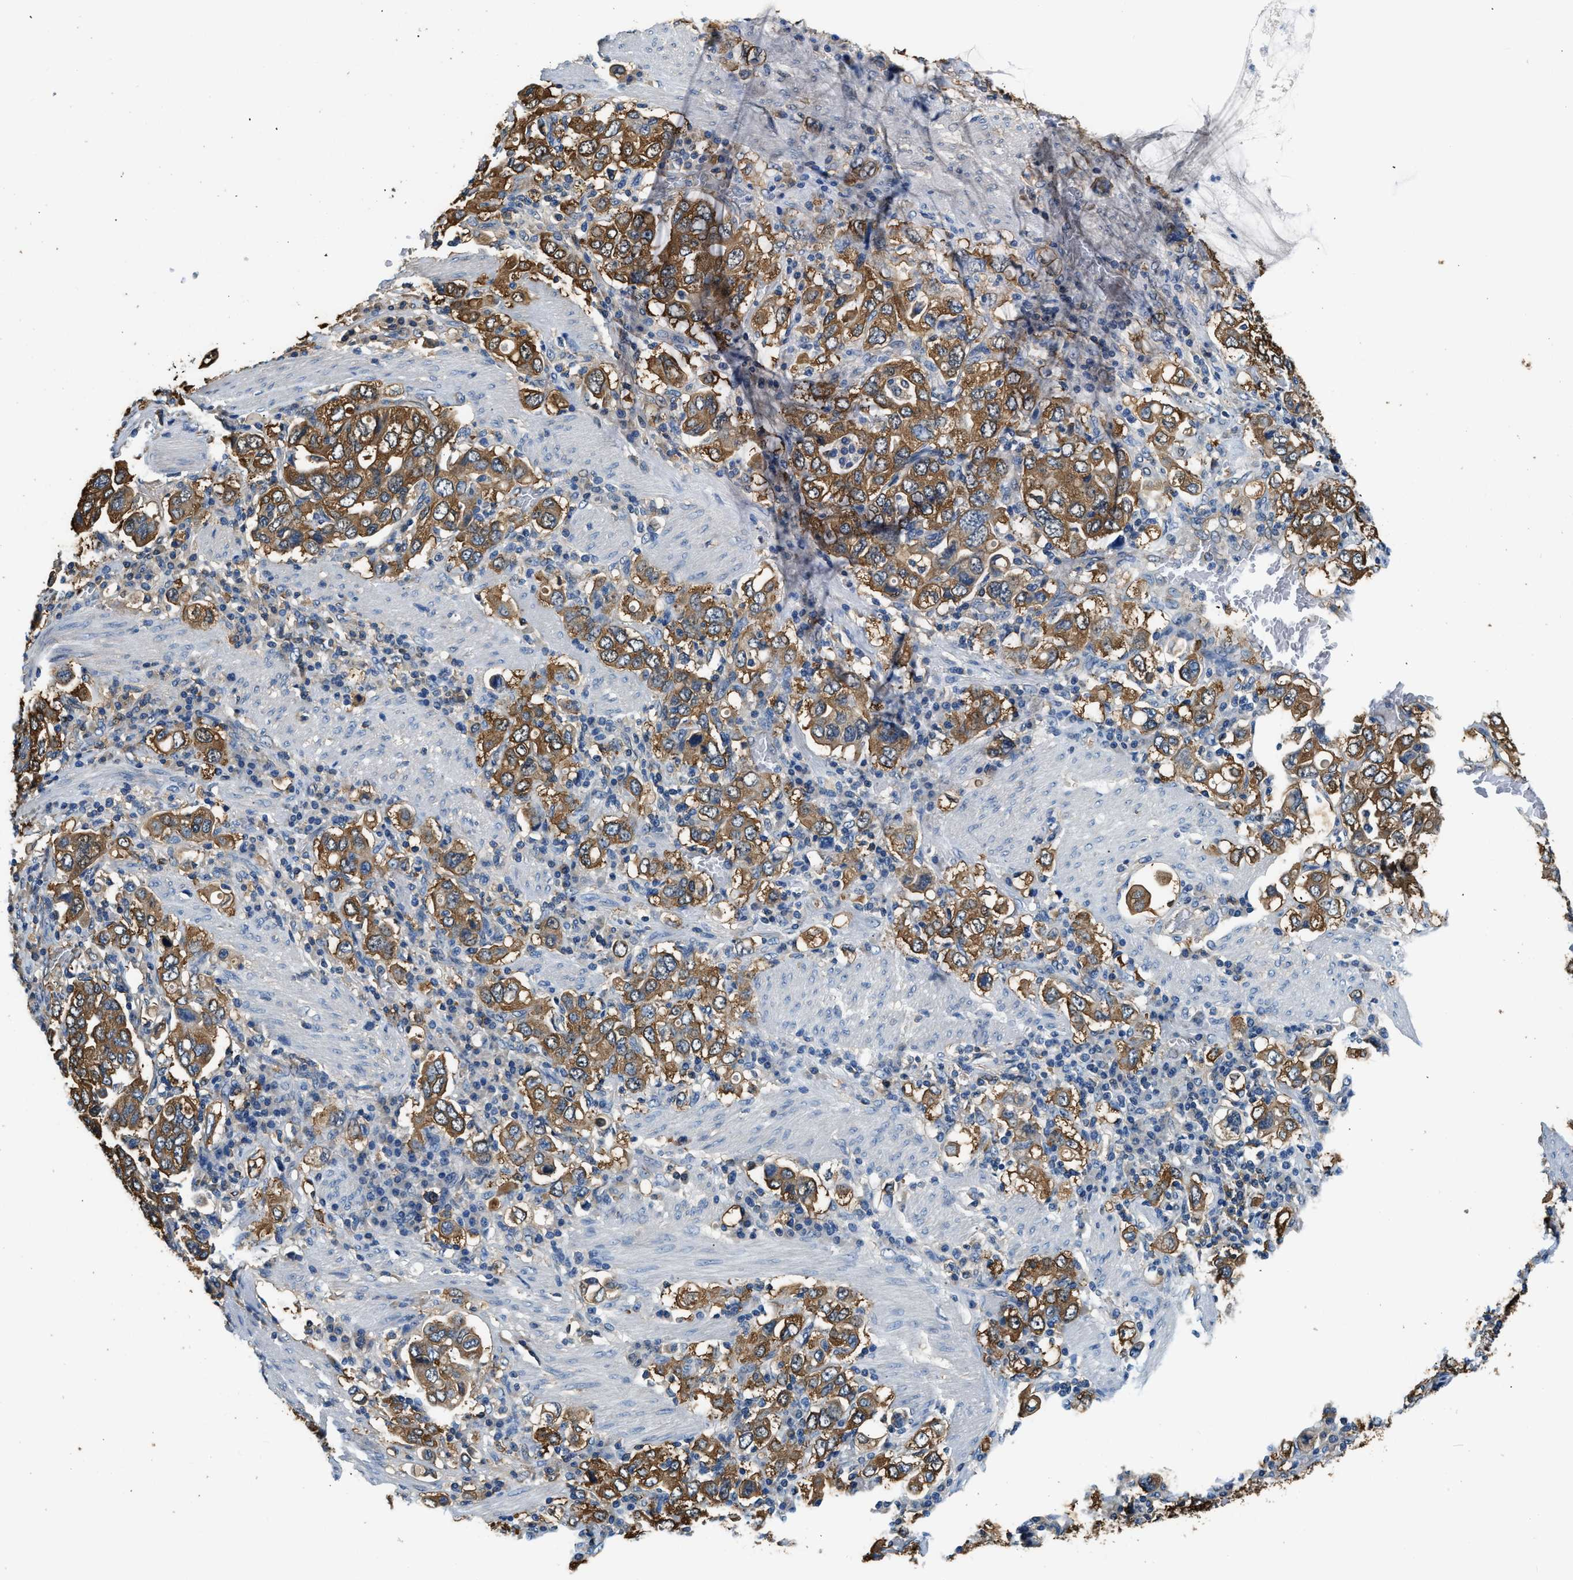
{"staining": {"intensity": "moderate", "quantity": ">75%", "location": "cytoplasmic/membranous"}, "tissue": "stomach cancer", "cell_type": "Tumor cells", "image_type": "cancer", "snomed": [{"axis": "morphology", "description": "Adenocarcinoma, NOS"}, {"axis": "topography", "description": "Stomach, upper"}], "caption": "Immunohistochemical staining of human stomach cancer (adenocarcinoma) shows medium levels of moderate cytoplasmic/membranous protein staining in approximately >75% of tumor cells.", "gene": "PPP2R1B", "patient": {"sex": "male", "age": 62}}